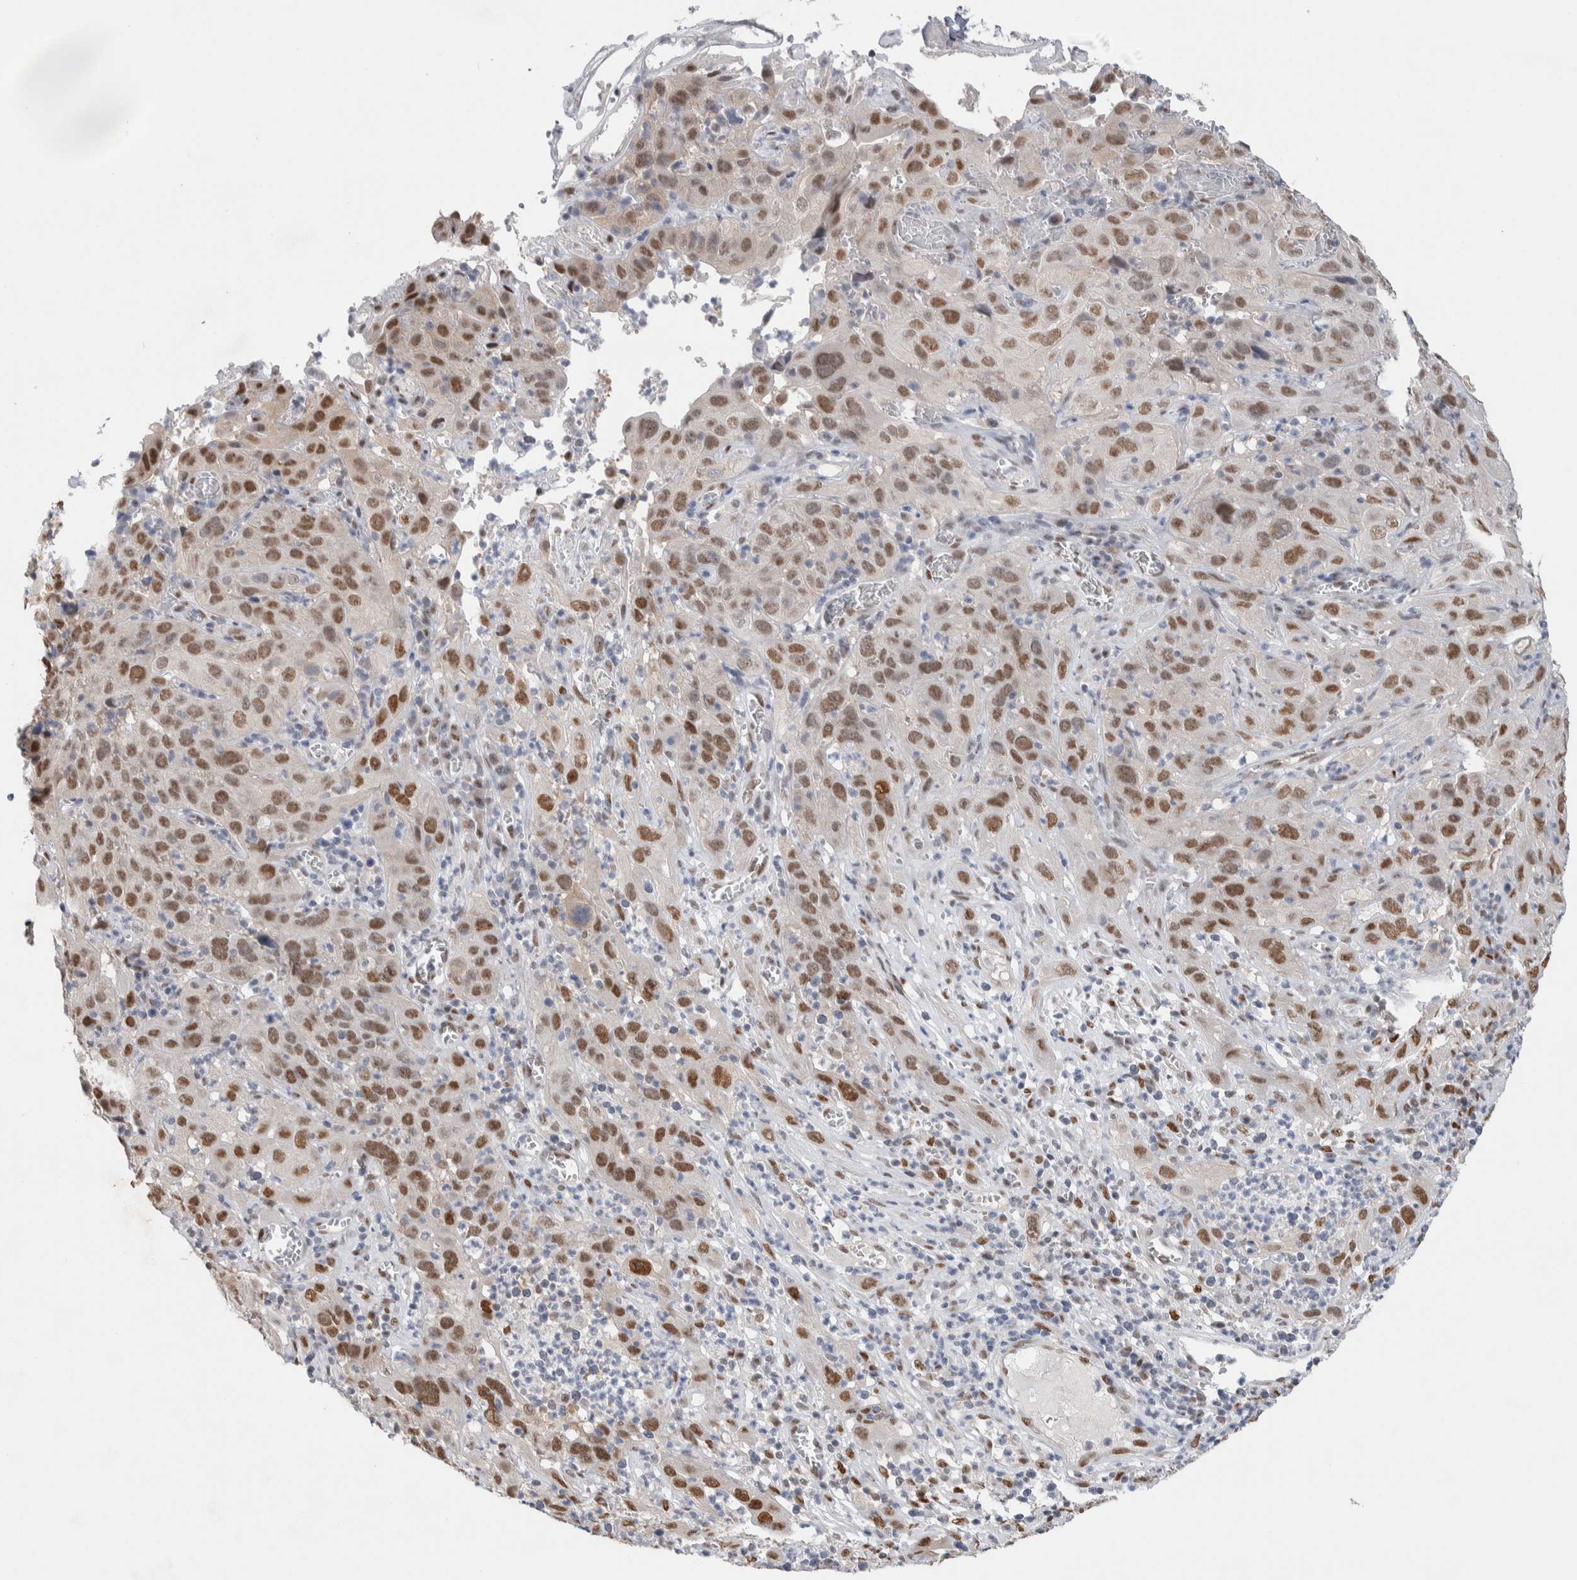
{"staining": {"intensity": "moderate", "quantity": ">75%", "location": "nuclear"}, "tissue": "cervical cancer", "cell_type": "Tumor cells", "image_type": "cancer", "snomed": [{"axis": "morphology", "description": "Squamous cell carcinoma, NOS"}, {"axis": "topography", "description": "Cervix"}], "caption": "Cervical squamous cell carcinoma tissue demonstrates moderate nuclear expression in about >75% of tumor cells The protein of interest is stained brown, and the nuclei are stained in blue (DAB (3,3'-diaminobenzidine) IHC with brightfield microscopy, high magnification).", "gene": "PRMT1", "patient": {"sex": "female", "age": 32}}